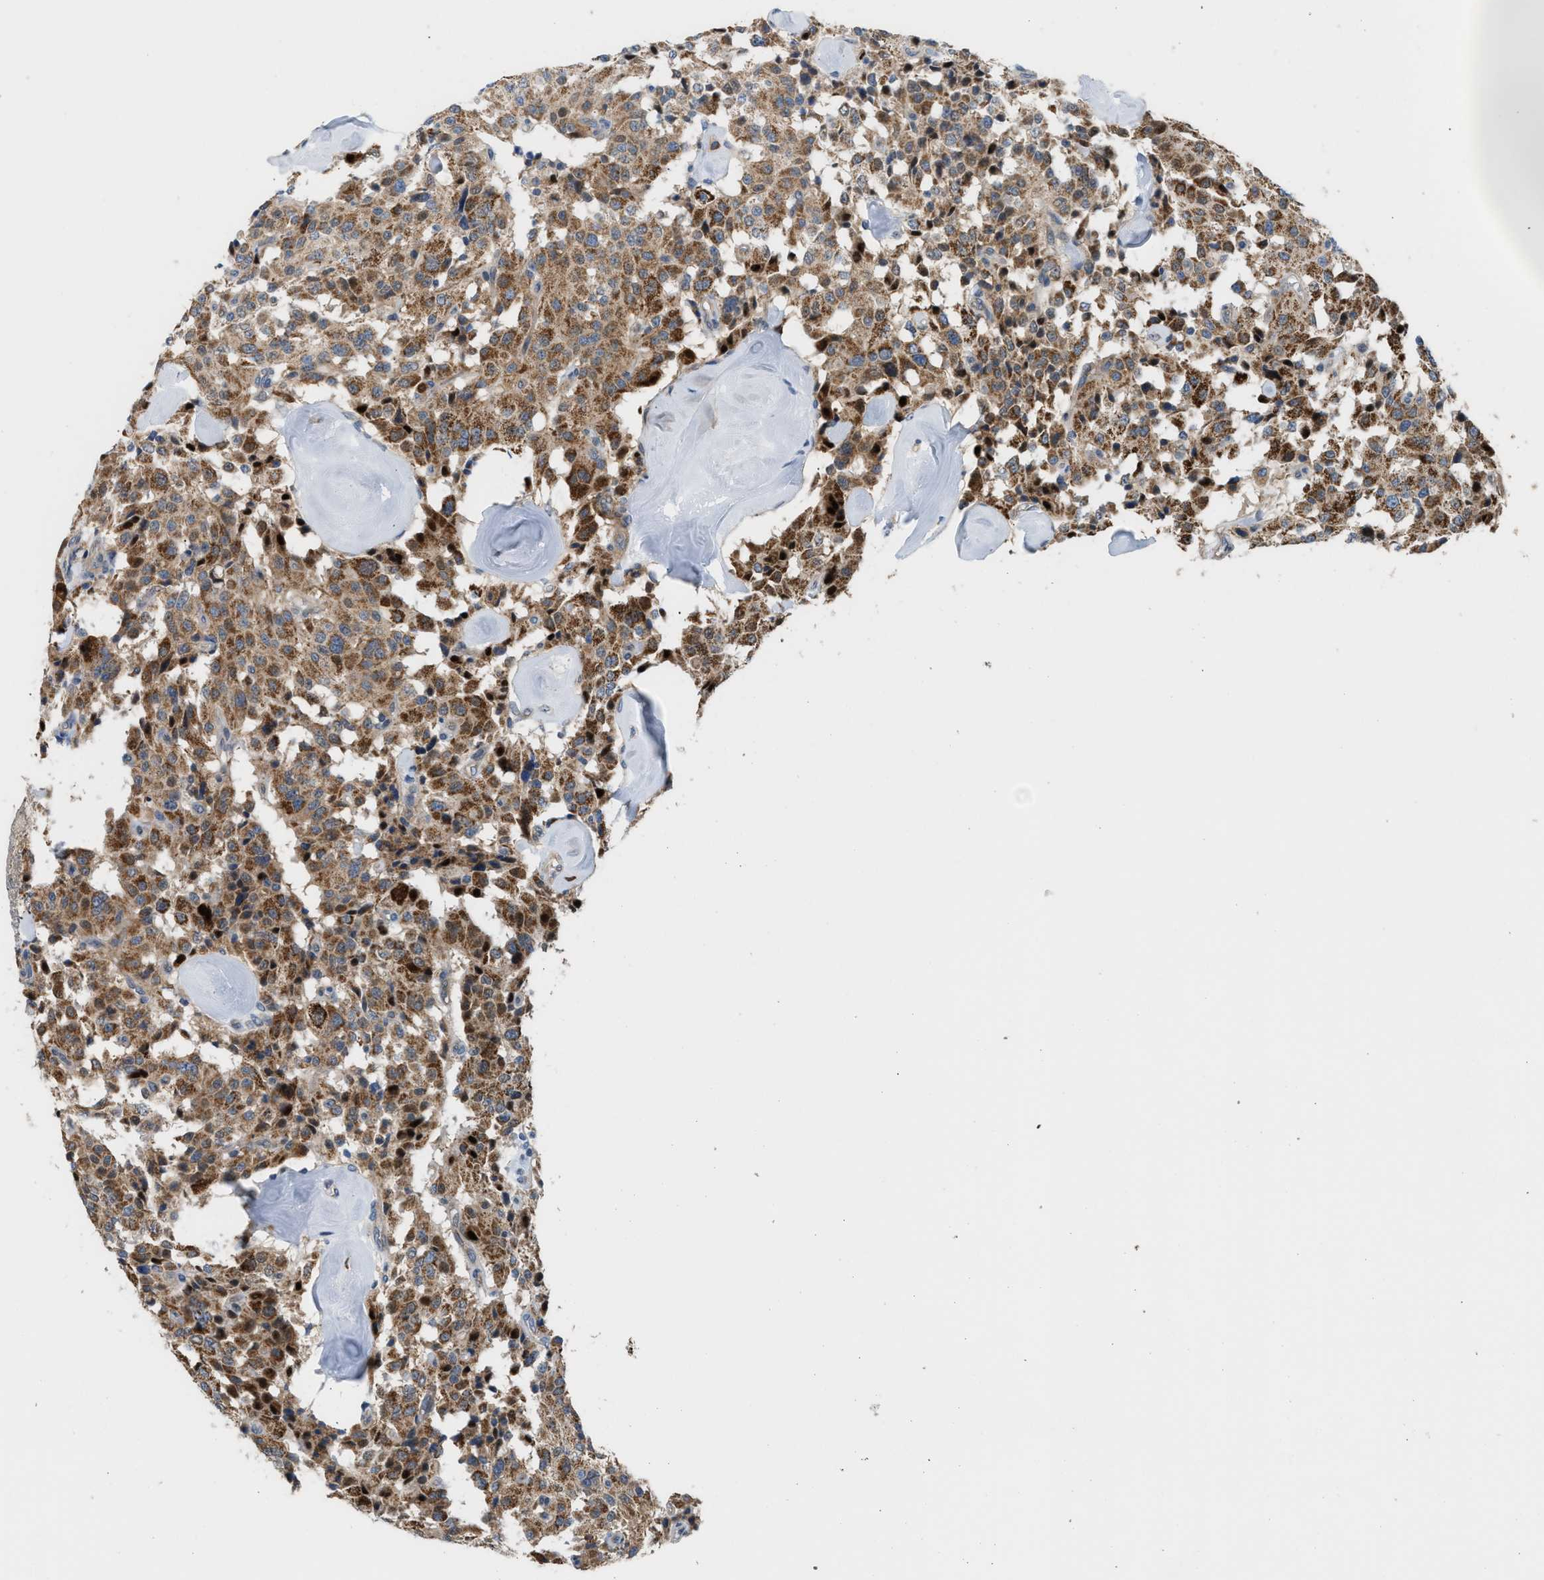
{"staining": {"intensity": "moderate", "quantity": ">75%", "location": "cytoplasmic/membranous"}, "tissue": "carcinoid", "cell_type": "Tumor cells", "image_type": "cancer", "snomed": [{"axis": "morphology", "description": "Carcinoid, malignant, NOS"}, {"axis": "topography", "description": "Lung"}], "caption": "Immunohistochemistry staining of carcinoid, which reveals medium levels of moderate cytoplasmic/membranous staining in approximately >75% of tumor cells indicating moderate cytoplasmic/membranous protein staining. The staining was performed using DAB (brown) for protein detection and nuclei were counterstained in hematoxylin (blue).", "gene": "PDCL", "patient": {"sex": "male", "age": 30}}